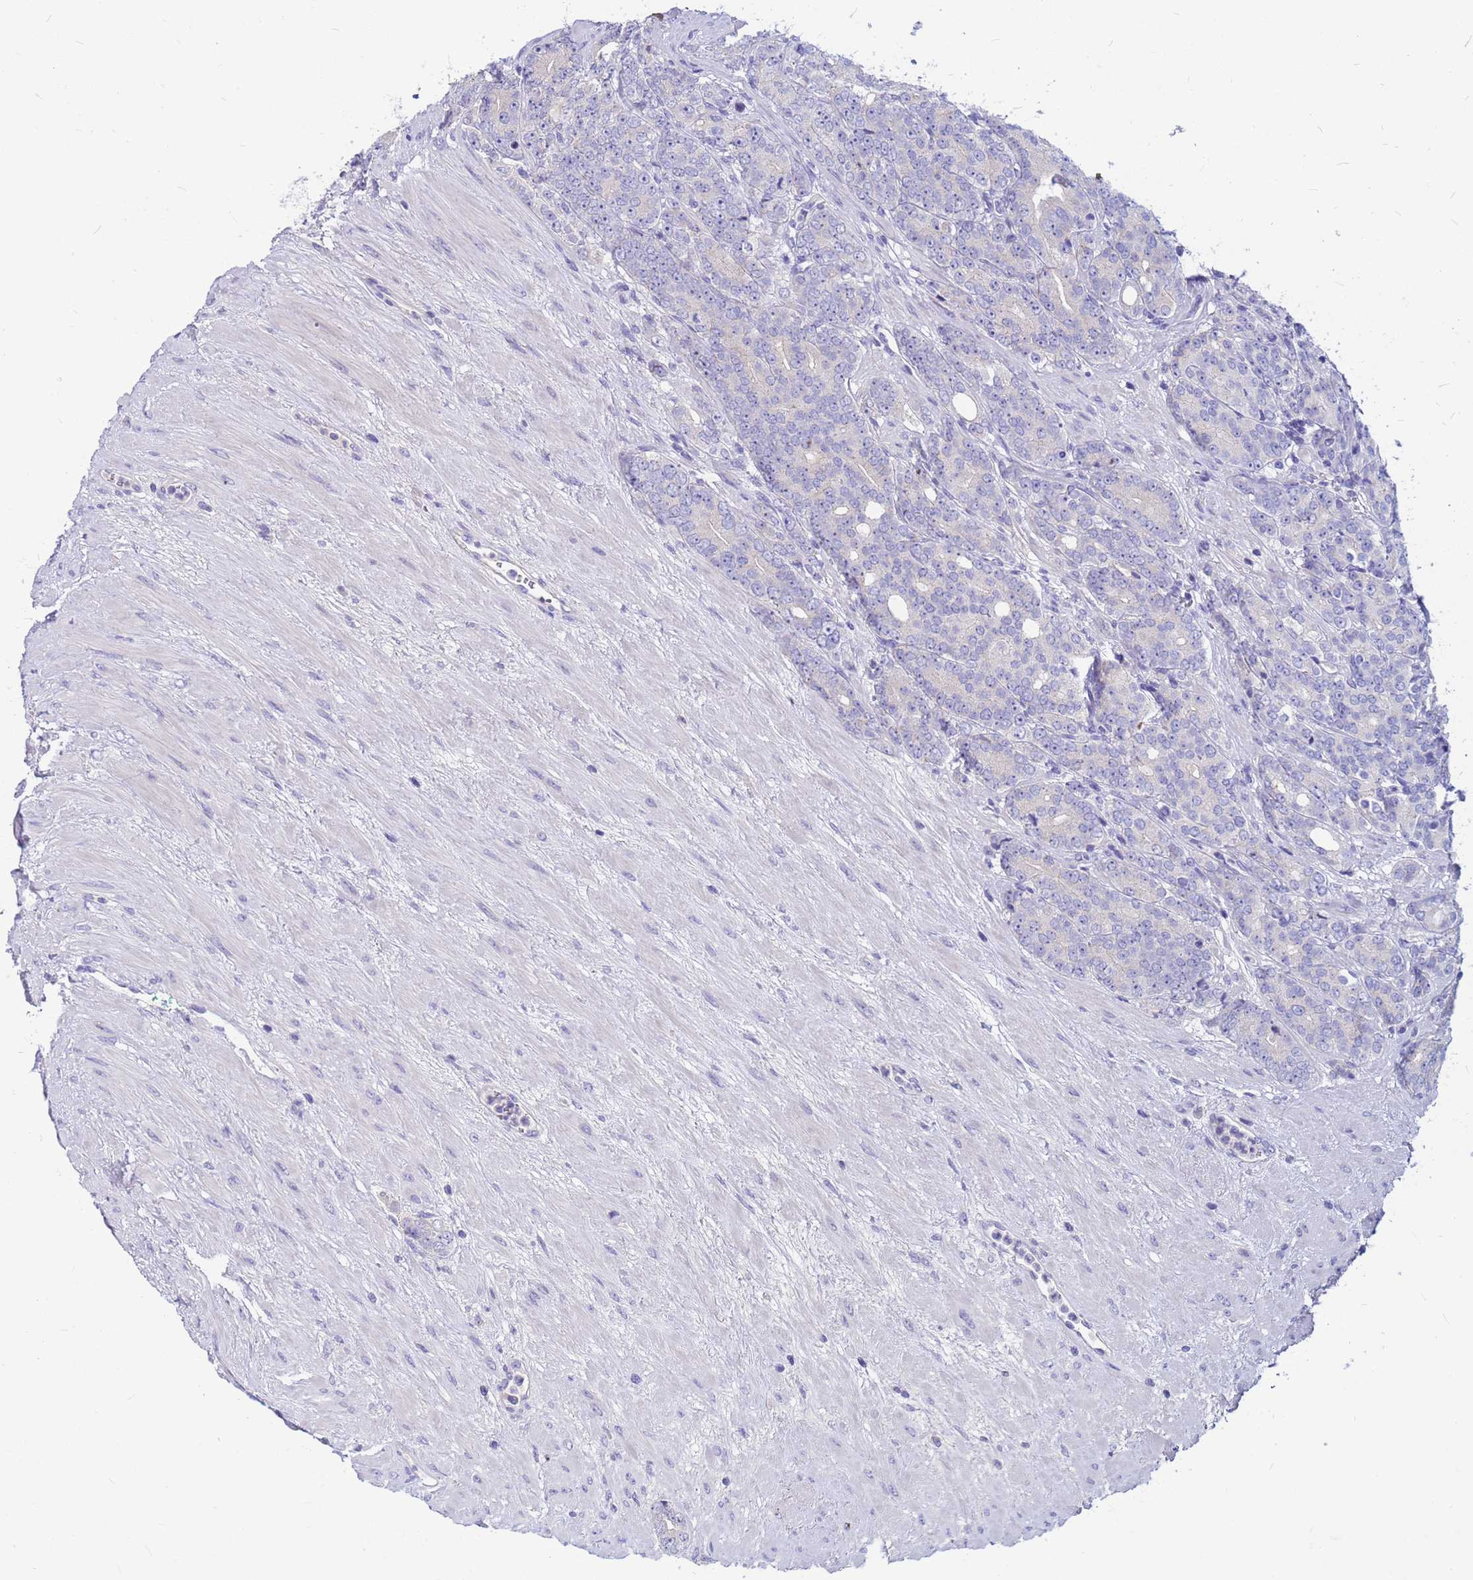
{"staining": {"intensity": "negative", "quantity": "none", "location": "none"}, "tissue": "prostate cancer", "cell_type": "Tumor cells", "image_type": "cancer", "snomed": [{"axis": "morphology", "description": "Adenocarcinoma, High grade"}, {"axis": "topography", "description": "Prostate"}], "caption": "An image of prostate adenocarcinoma (high-grade) stained for a protein exhibits no brown staining in tumor cells.", "gene": "DPRX", "patient": {"sex": "male", "age": 64}}